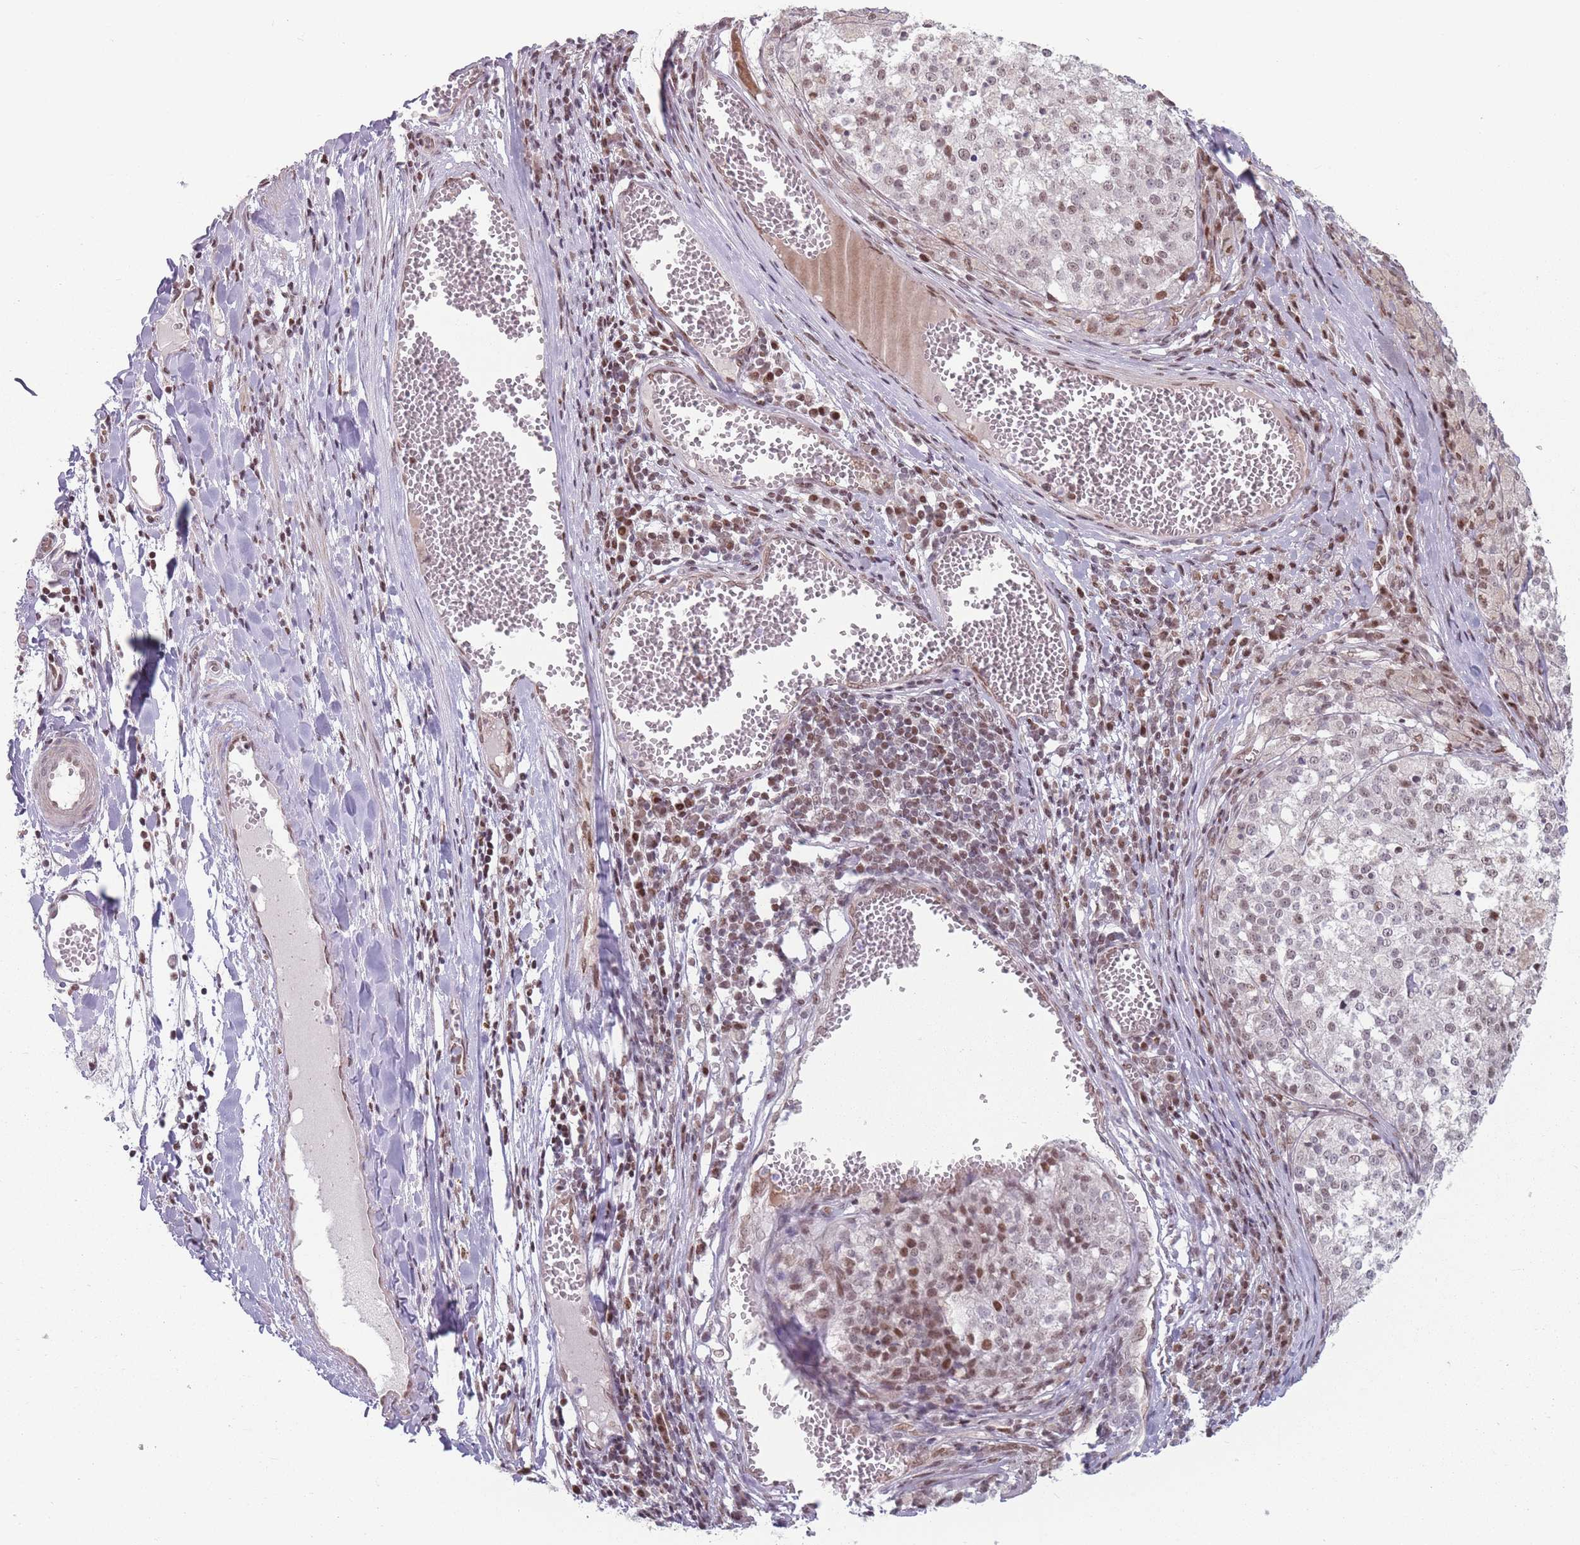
{"staining": {"intensity": "moderate", "quantity": "25%-75%", "location": "nuclear"}, "tissue": "melanoma", "cell_type": "Tumor cells", "image_type": "cancer", "snomed": [{"axis": "morphology", "description": "Malignant melanoma, NOS"}, {"axis": "topography", "description": "Skin"}], "caption": "This image shows immunohistochemistry (IHC) staining of malignant melanoma, with medium moderate nuclear positivity in about 25%-75% of tumor cells.", "gene": "SH3BGRL2", "patient": {"sex": "female", "age": 64}}